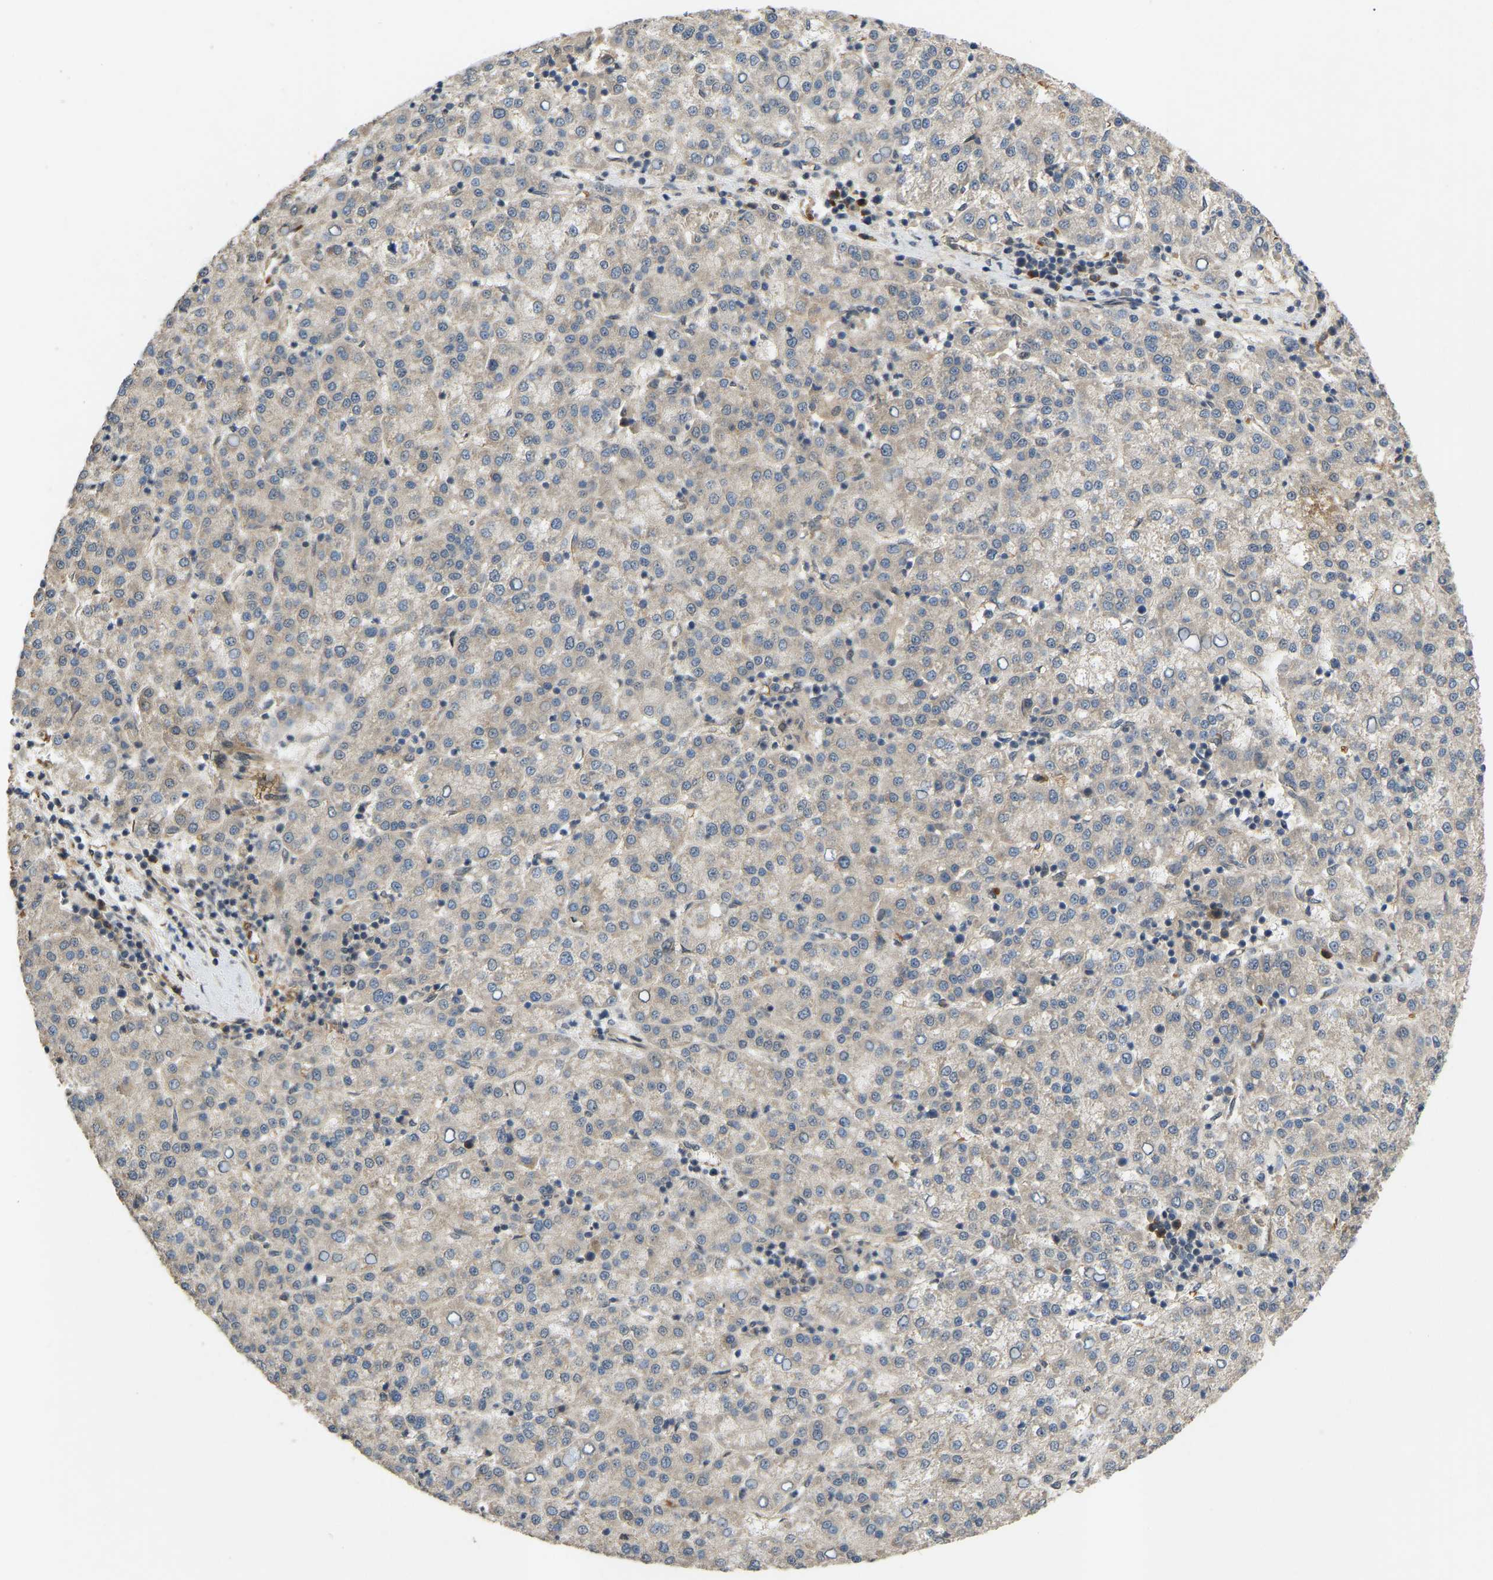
{"staining": {"intensity": "negative", "quantity": "none", "location": "none"}, "tissue": "liver cancer", "cell_type": "Tumor cells", "image_type": "cancer", "snomed": [{"axis": "morphology", "description": "Carcinoma, Hepatocellular, NOS"}, {"axis": "topography", "description": "Liver"}], "caption": "Human liver cancer stained for a protein using immunohistochemistry demonstrates no expression in tumor cells.", "gene": "LIMK2", "patient": {"sex": "female", "age": 58}}